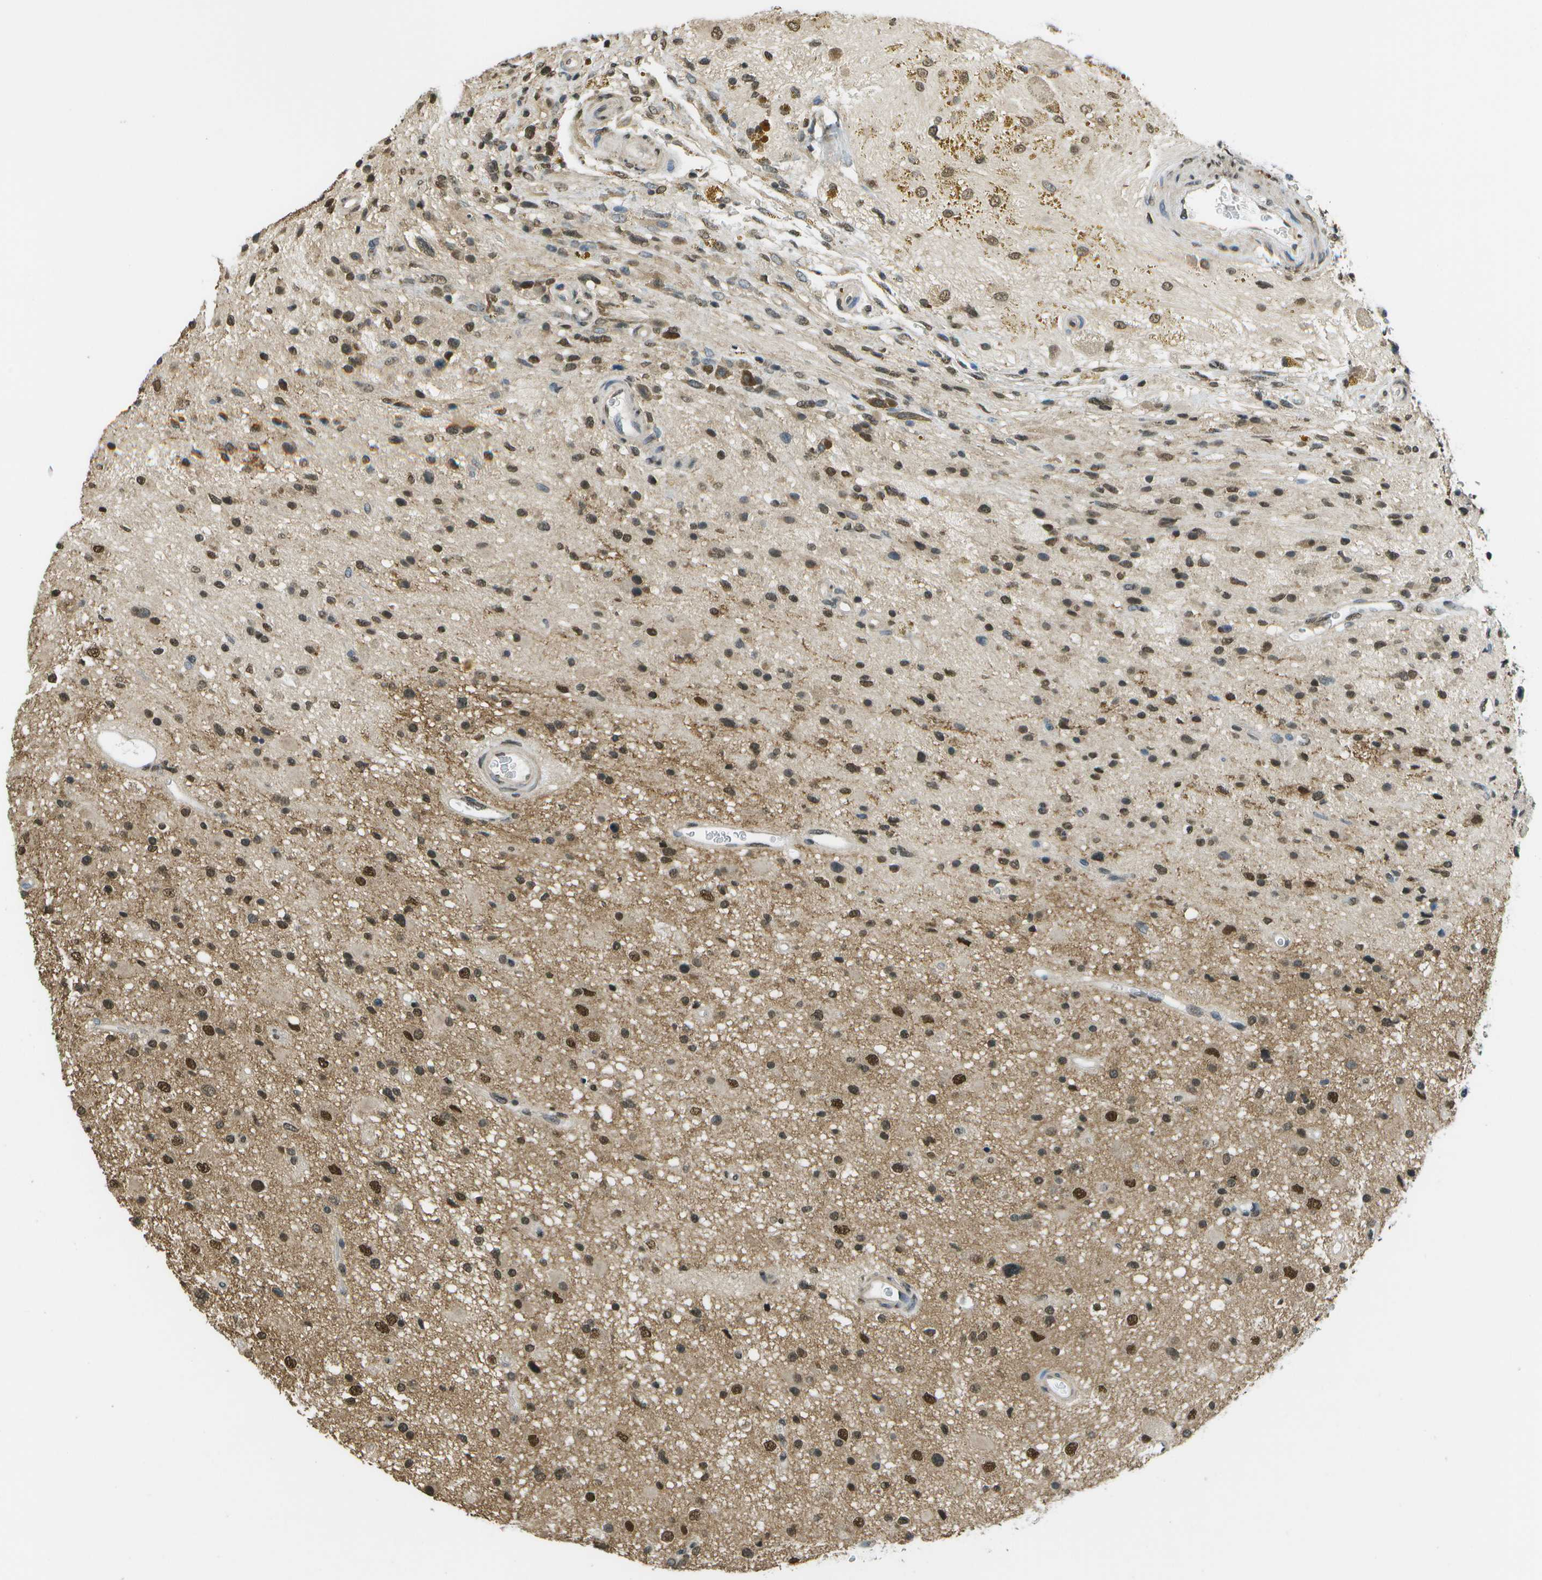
{"staining": {"intensity": "strong", "quantity": ">75%", "location": "nuclear"}, "tissue": "glioma", "cell_type": "Tumor cells", "image_type": "cancer", "snomed": [{"axis": "morphology", "description": "Glioma, malignant, High grade"}, {"axis": "topography", "description": "Brain"}], "caption": "Protein staining of glioma tissue demonstrates strong nuclear expression in approximately >75% of tumor cells.", "gene": "ABL2", "patient": {"sex": "male", "age": 33}}